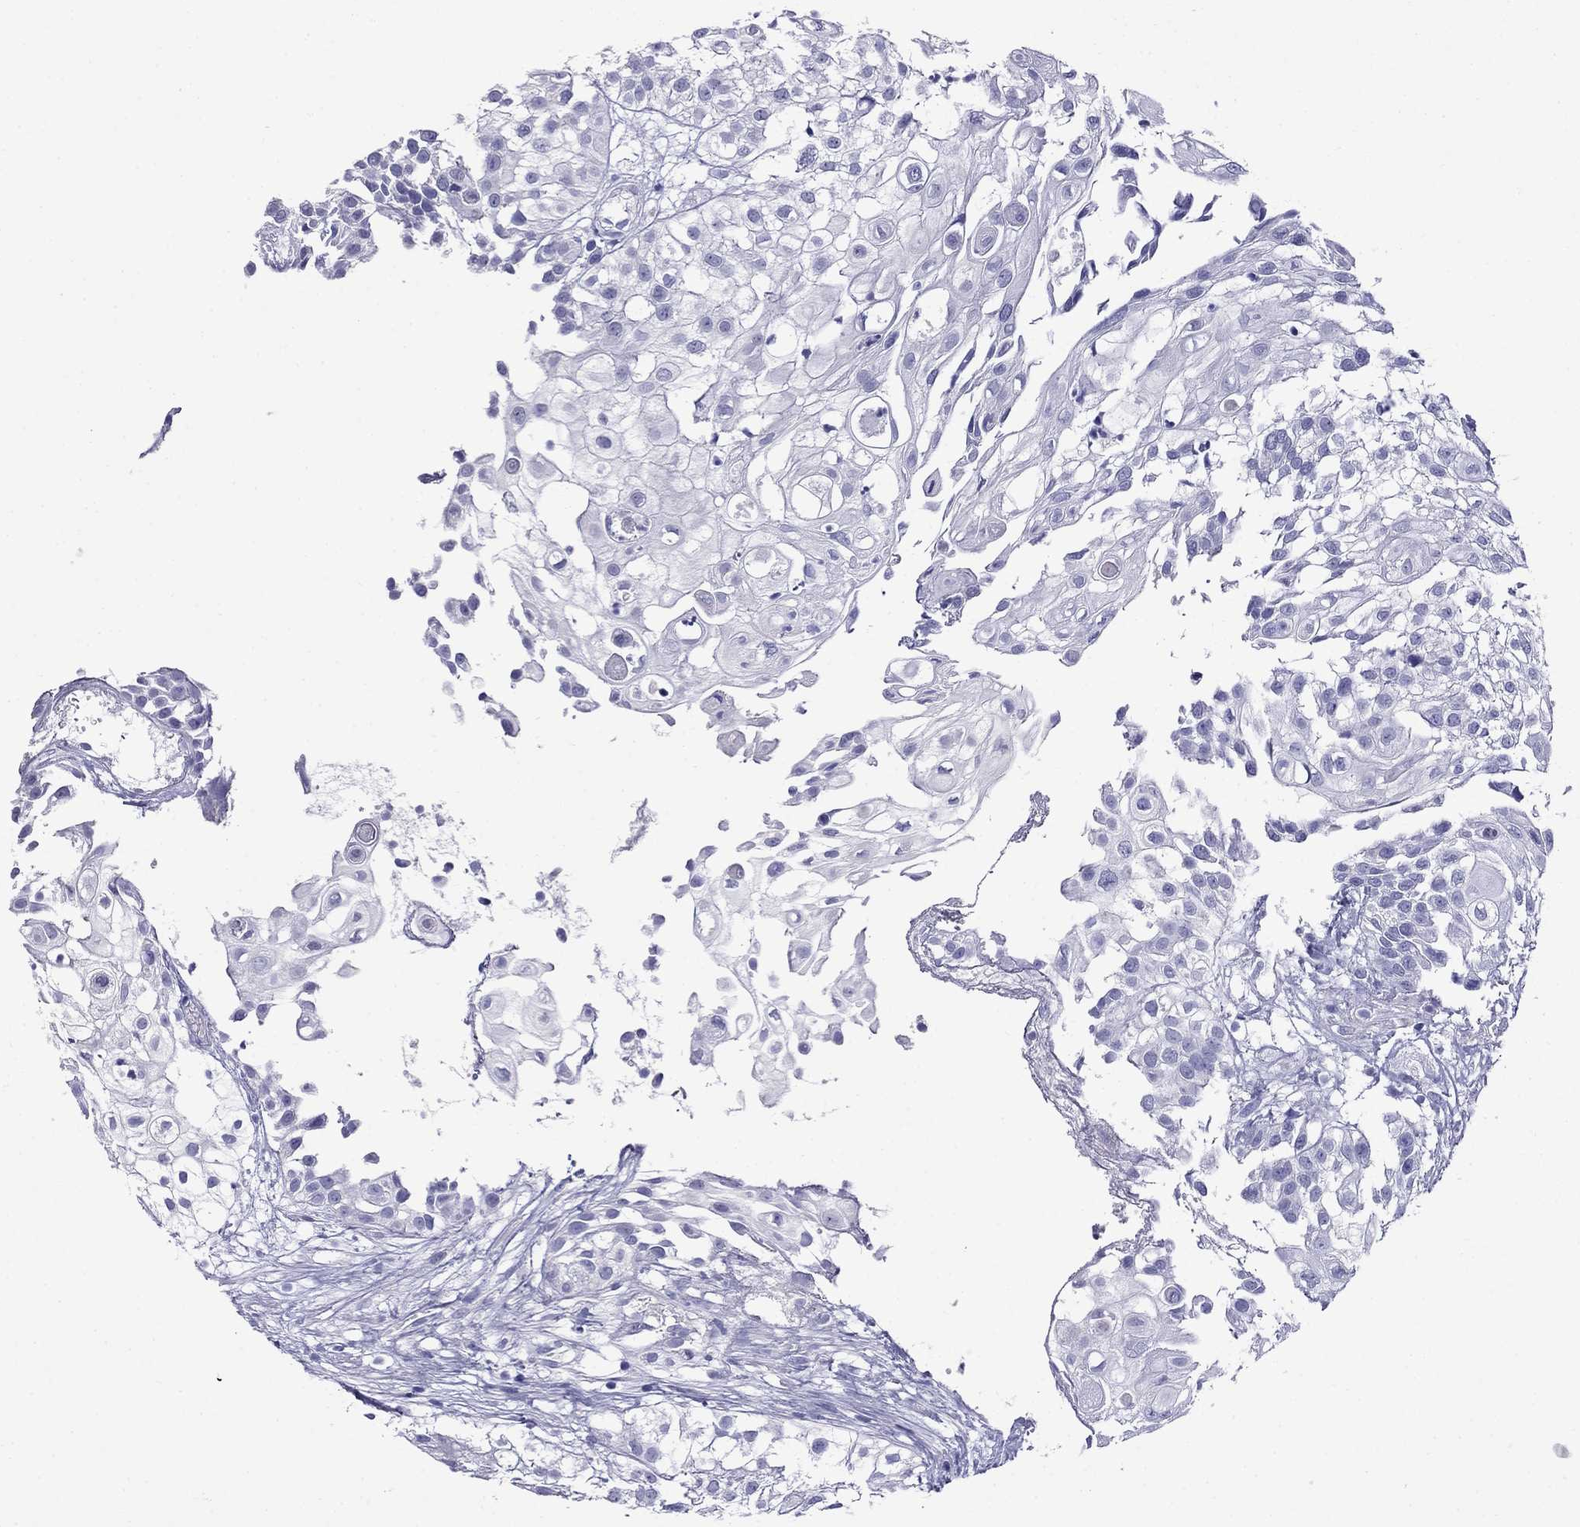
{"staining": {"intensity": "negative", "quantity": "none", "location": "none"}, "tissue": "urothelial cancer", "cell_type": "Tumor cells", "image_type": "cancer", "snomed": [{"axis": "morphology", "description": "Urothelial carcinoma, High grade"}, {"axis": "topography", "description": "Urinary bladder"}], "caption": "Immunohistochemistry (IHC) of human urothelial cancer shows no staining in tumor cells.", "gene": "MYO15A", "patient": {"sex": "female", "age": 79}}